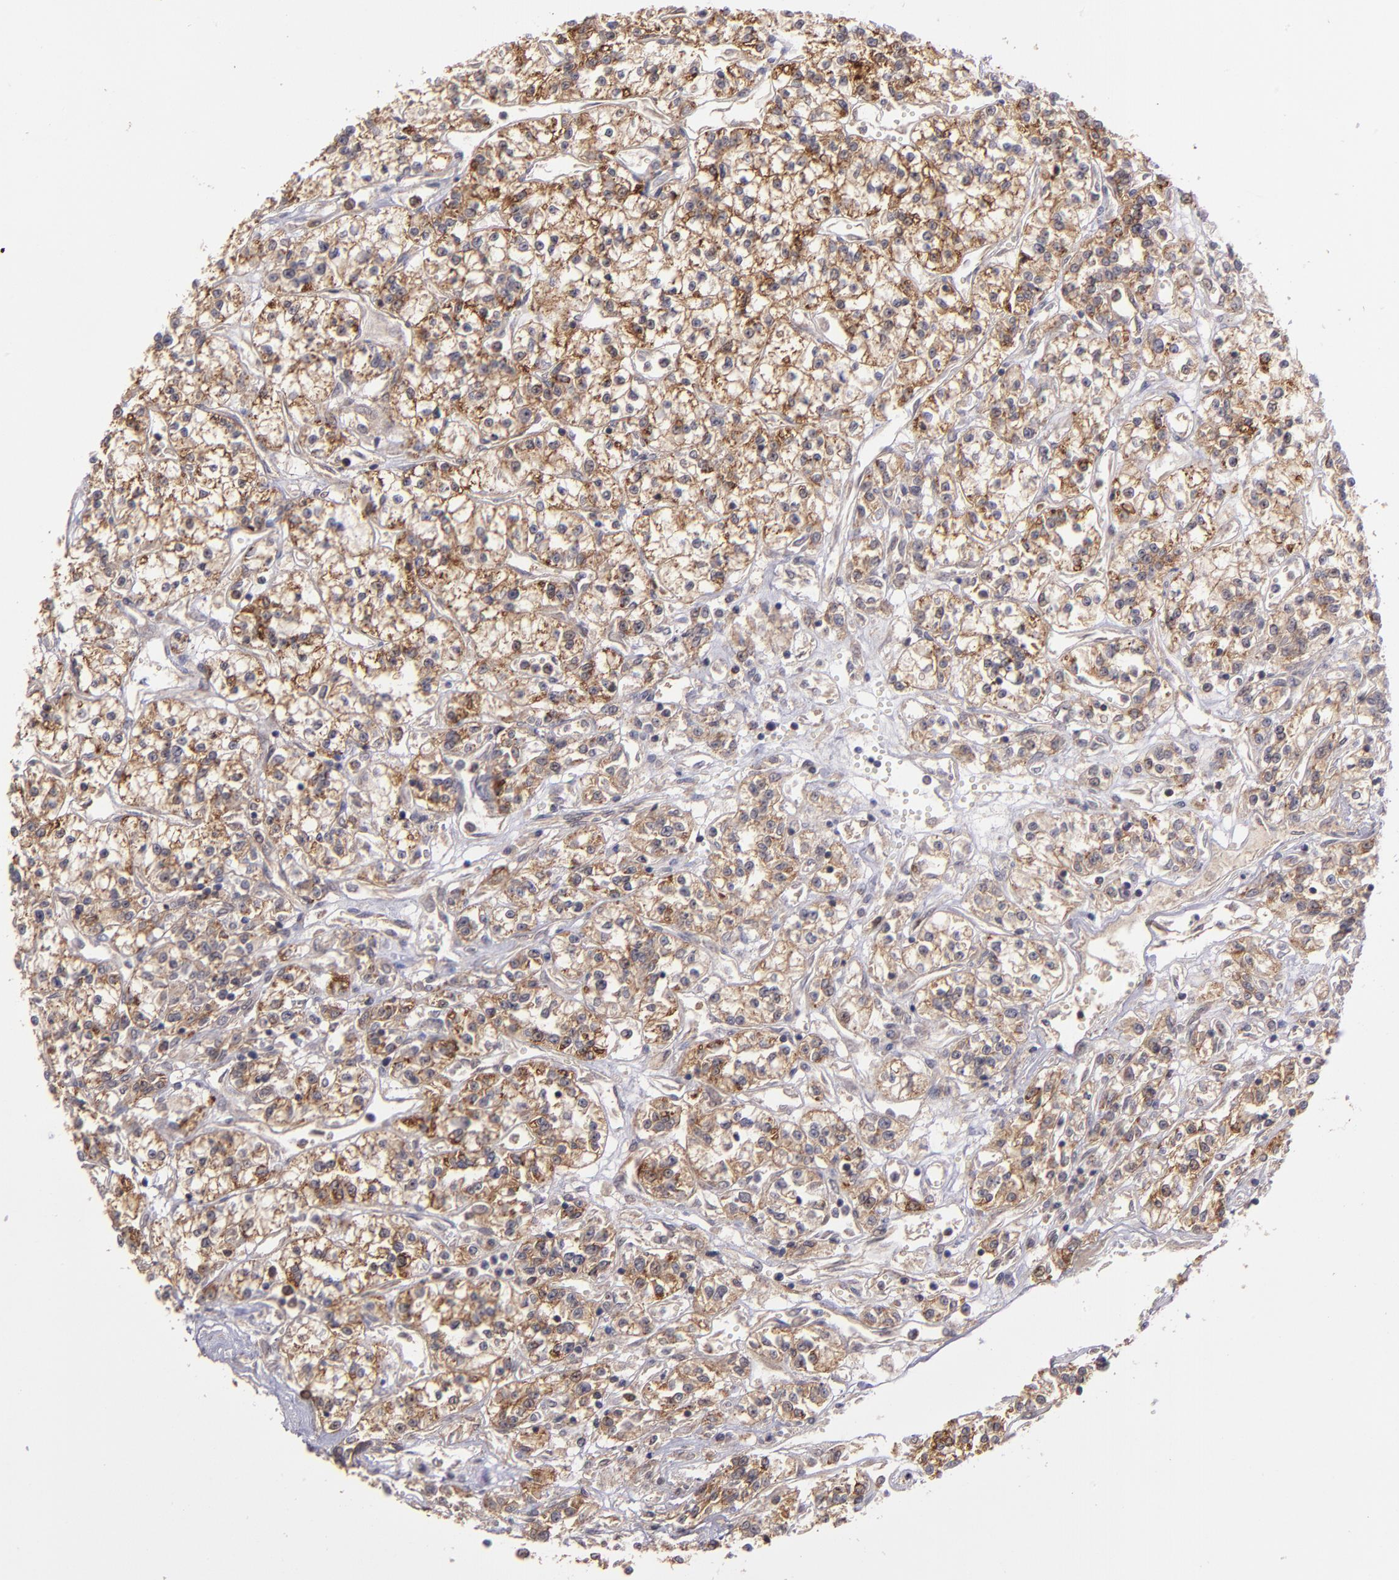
{"staining": {"intensity": "moderate", "quantity": ">75%", "location": "cytoplasmic/membranous"}, "tissue": "renal cancer", "cell_type": "Tumor cells", "image_type": "cancer", "snomed": [{"axis": "morphology", "description": "Adenocarcinoma, NOS"}, {"axis": "topography", "description": "Kidney"}], "caption": "A medium amount of moderate cytoplasmic/membranous staining is present in about >75% of tumor cells in renal adenocarcinoma tissue. The staining was performed using DAB, with brown indicating positive protein expression. Nuclei are stained blue with hematoxylin.", "gene": "ZFYVE1", "patient": {"sex": "female", "age": 76}}